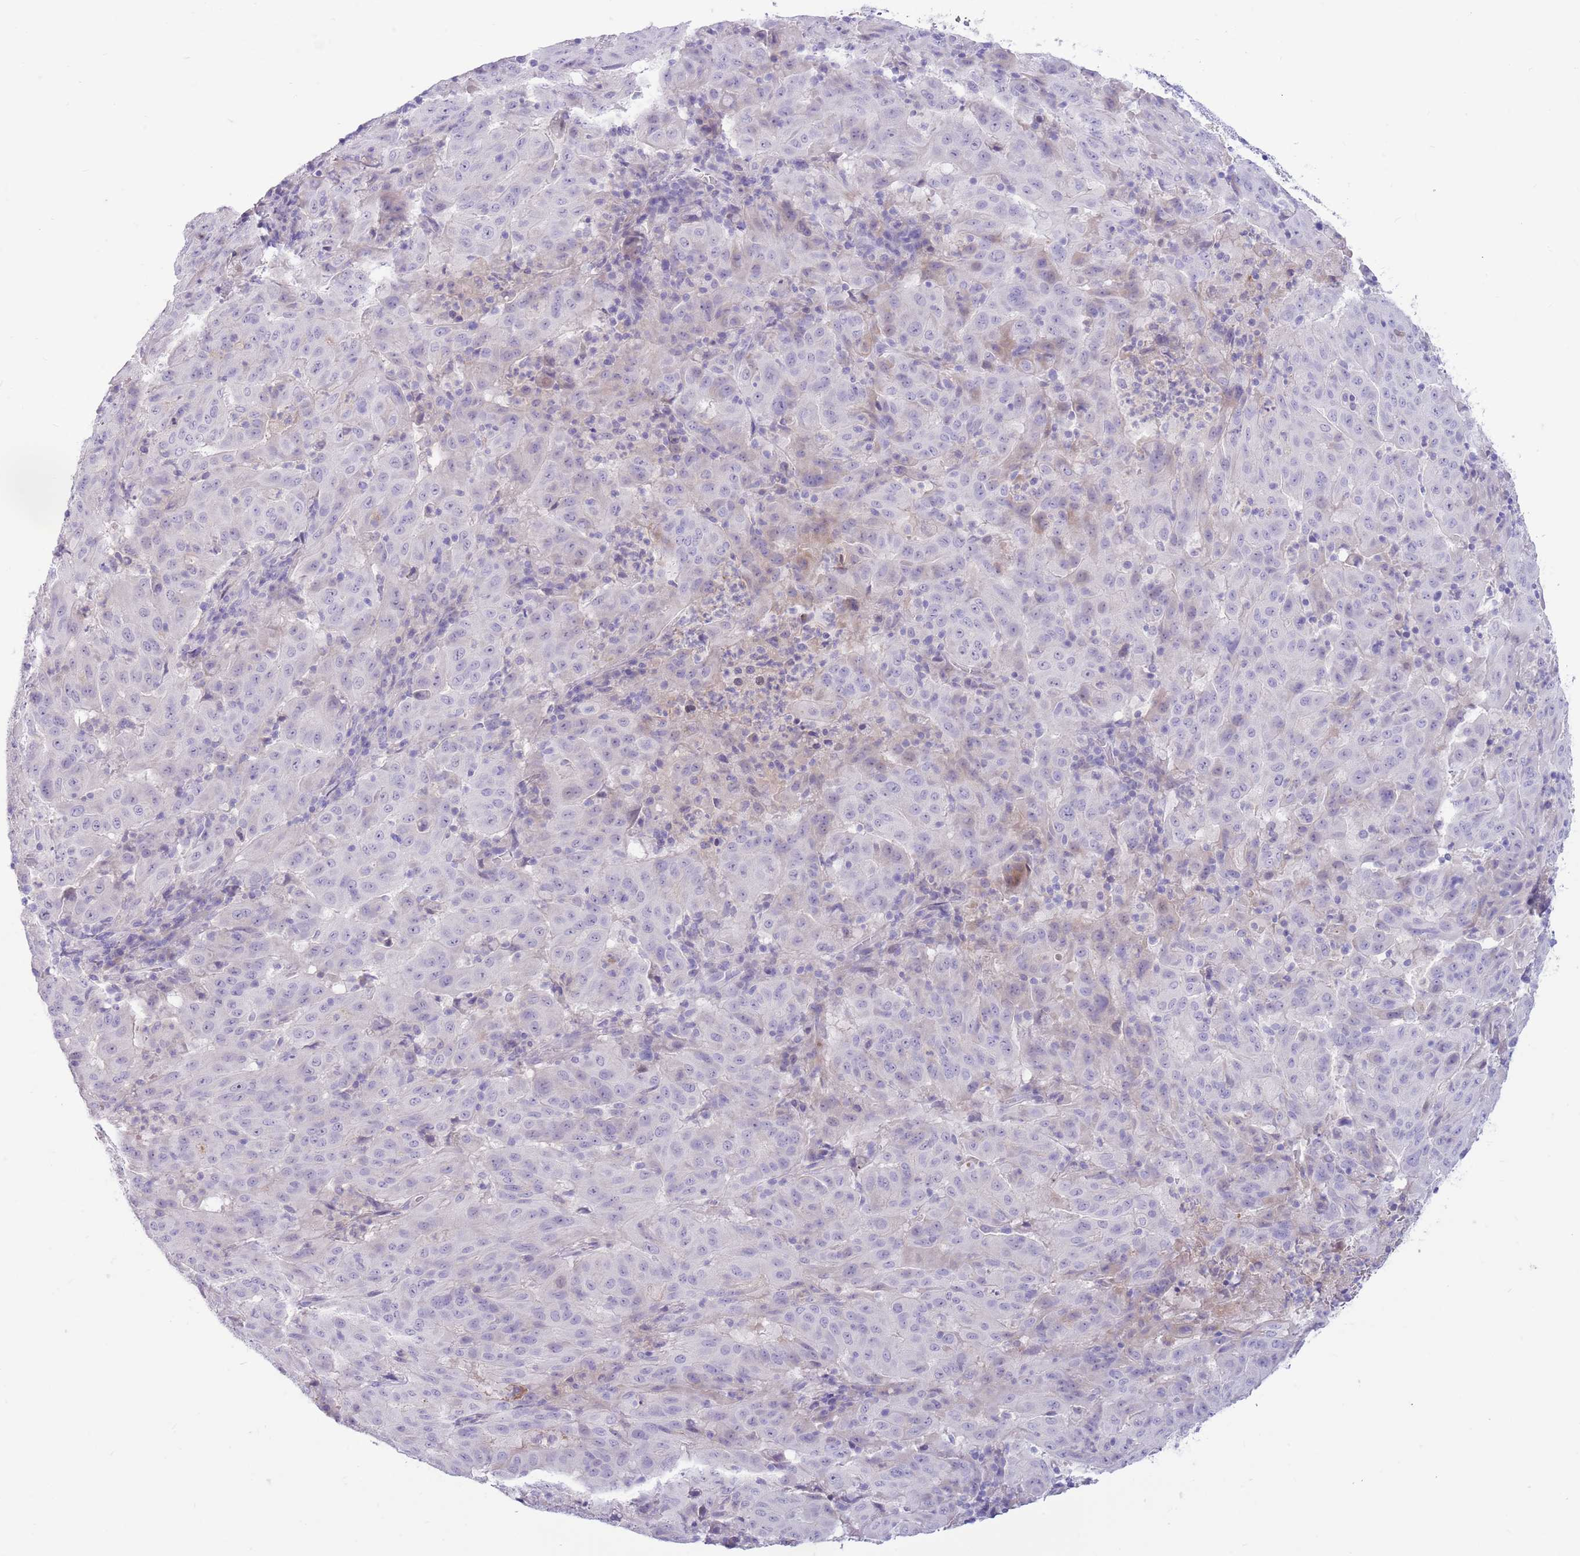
{"staining": {"intensity": "negative", "quantity": "none", "location": "none"}, "tissue": "pancreatic cancer", "cell_type": "Tumor cells", "image_type": "cancer", "snomed": [{"axis": "morphology", "description": "Adenocarcinoma, NOS"}, {"axis": "topography", "description": "Pancreas"}], "caption": "Immunohistochemical staining of human pancreatic adenocarcinoma displays no significant staining in tumor cells.", "gene": "LEPROTL1", "patient": {"sex": "male", "age": 63}}